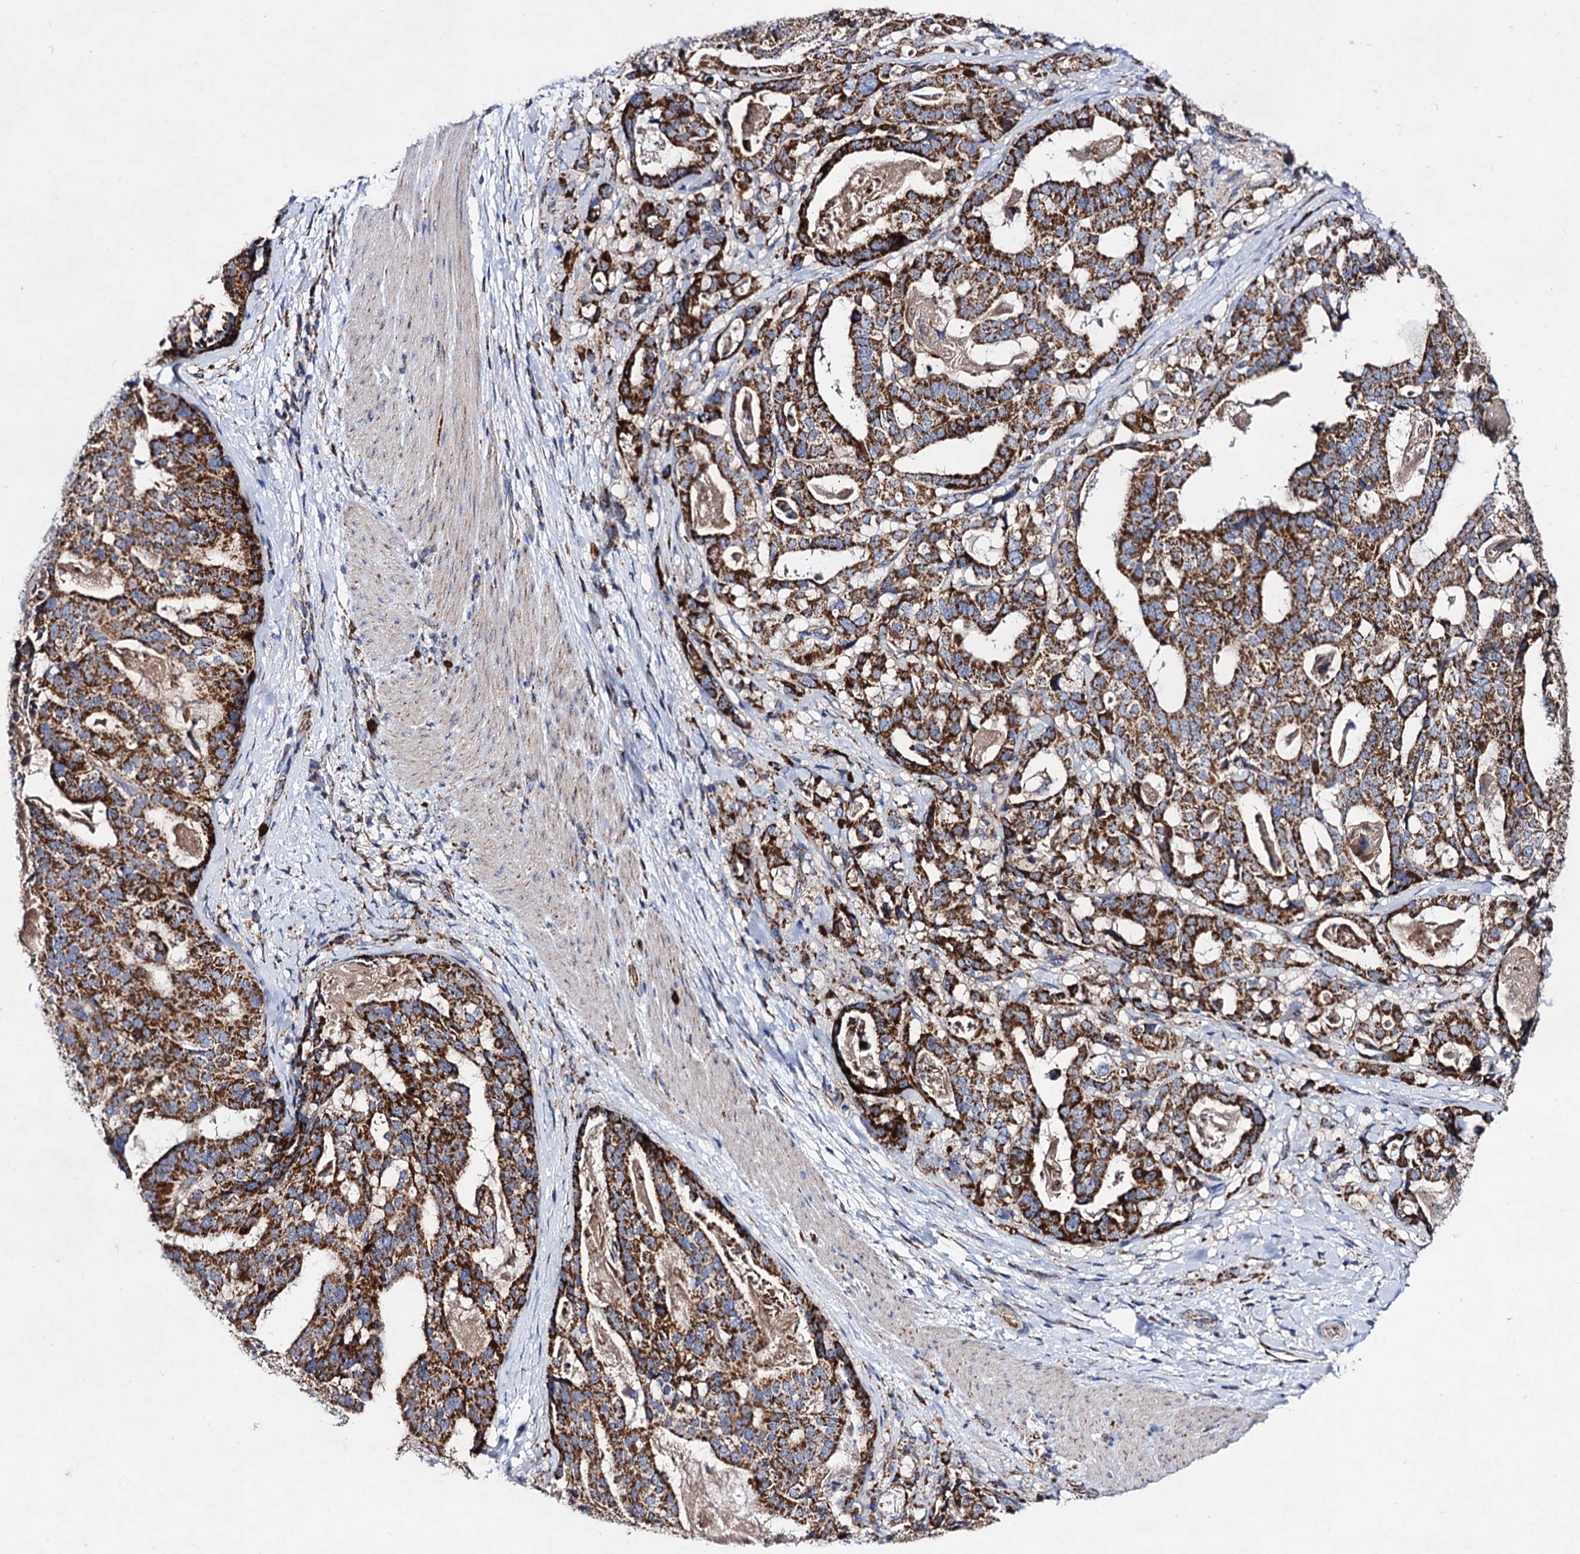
{"staining": {"intensity": "strong", "quantity": ">75%", "location": "cytoplasmic/membranous"}, "tissue": "stomach cancer", "cell_type": "Tumor cells", "image_type": "cancer", "snomed": [{"axis": "morphology", "description": "Adenocarcinoma, NOS"}, {"axis": "topography", "description": "Stomach"}], "caption": "A brown stain labels strong cytoplasmic/membranous expression of a protein in human stomach cancer tumor cells. The staining was performed using DAB (3,3'-diaminobenzidine) to visualize the protein expression in brown, while the nuclei were stained in blue with hematoxylin (Magnification: 20x).", "gene": "ACAD9", "patient": {"sex": "male", "age": 48}}